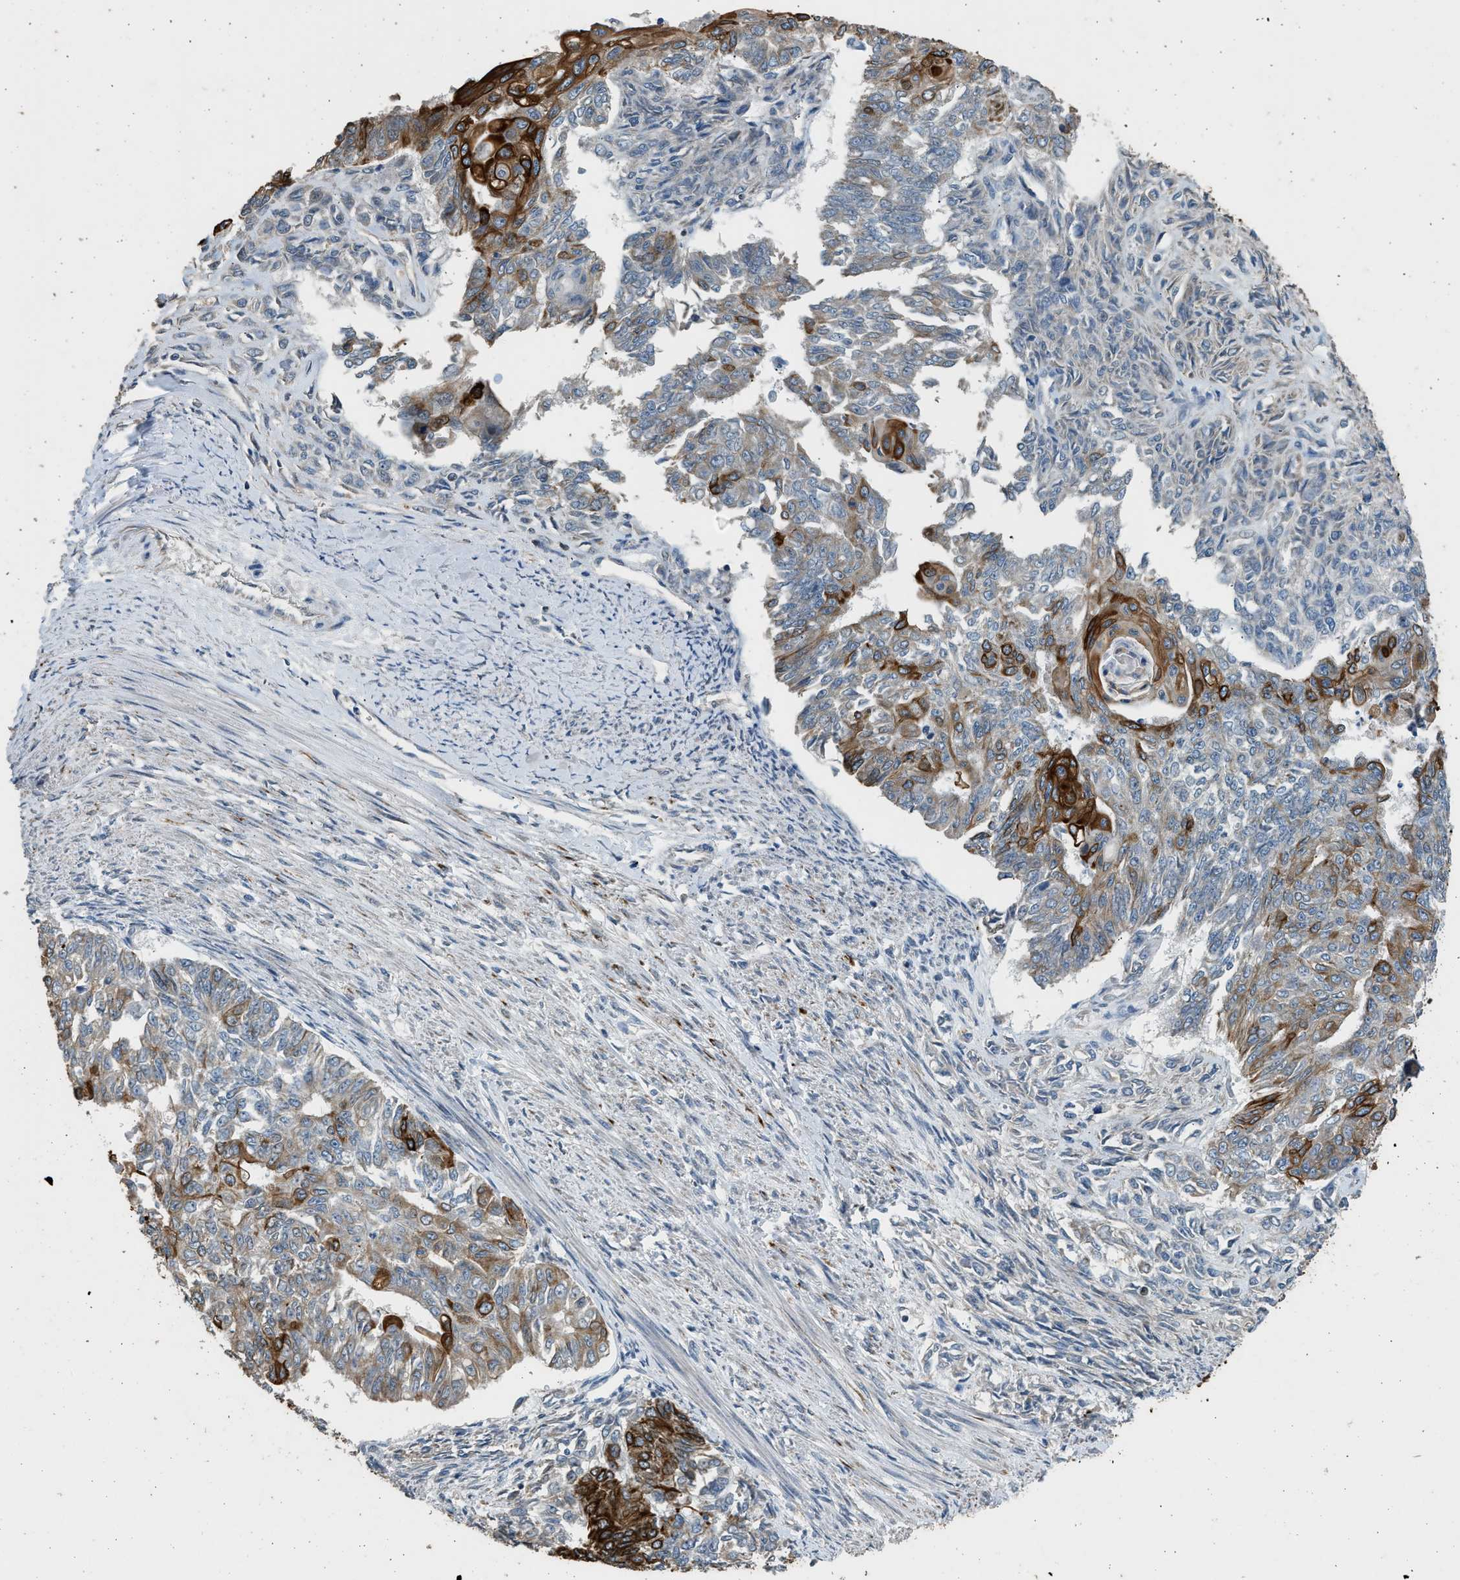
{"staining": {"intensity": "strong", "quantity": "25%-75%", "location": "cytoplasmic/membranous"}, "tissue": "endometrial cancer", "cell_type": "Tumor cells", "image_type": "cancer", "snomed": [{"axis": "morphology", "description": "Adenocarcinoma, NOS"}, {"axis": "topography", "description": "Endometrium"}], "caption": "DAB (3,3'-diaminobenzidine) immunohistochemical staining of endometrial adenocarcinoma displays strong cytoplasmic/membranous protein expression in about 25%-75% of tumor cells.", "gene": "PCLO", "patient": {"sex": "female", "age": 32}}